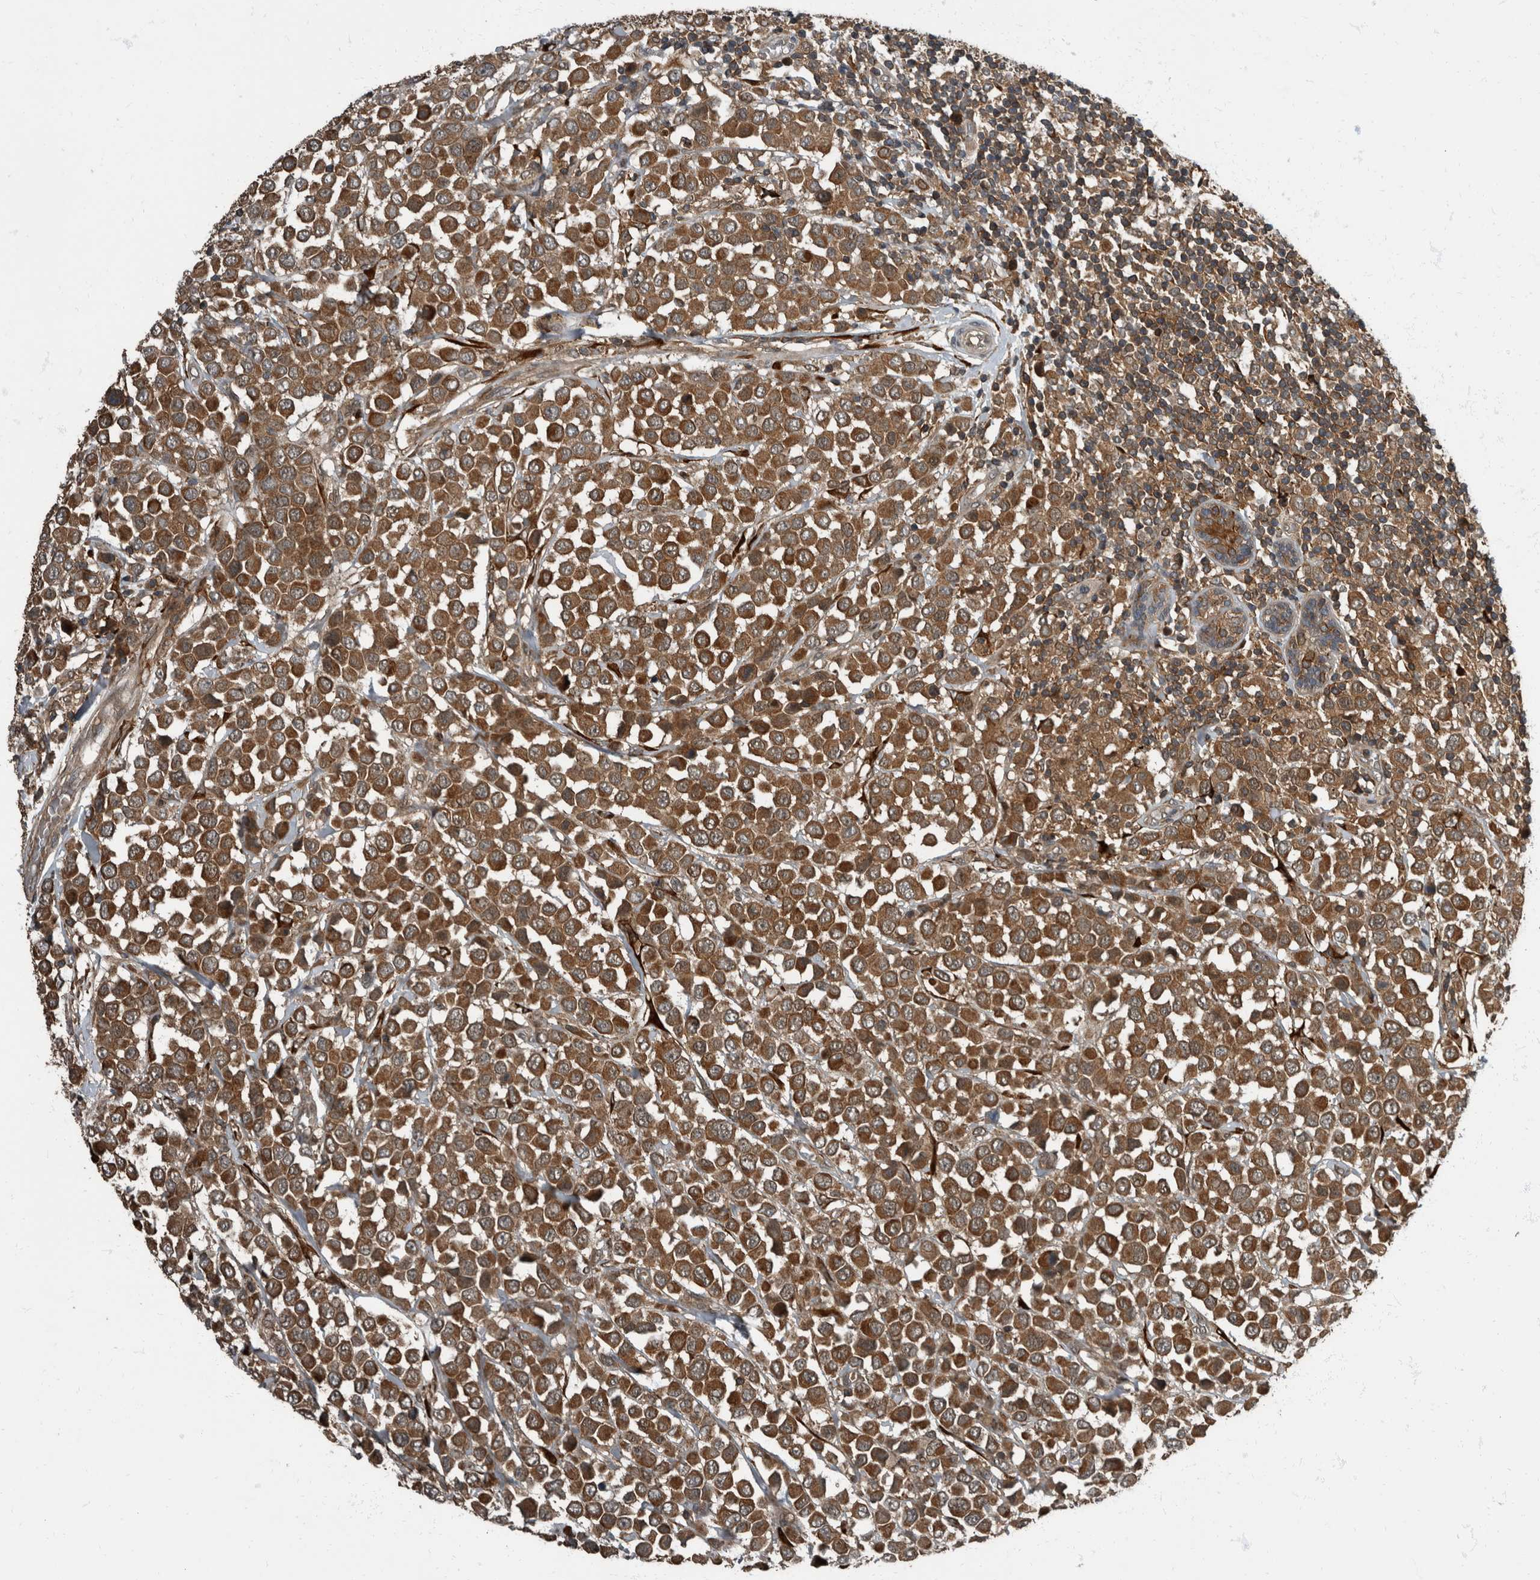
{"staining": {"intensity": "moderate", "quantity": ">75%", "location": "cytoplasmic/membranous"}, "tissue": "breast cancer", "cell_type": "Tumor cells", "image_type": "cancer", "snomed": [{"axis": "morphology", "description": "Duct carcinoma"}, {"axis": "topography", "description": "Breast"}], "caption": "This micrograph displays invasive ductal carcinoma (breast) stained with immunohistochemistry to label a protein in brown. The cytoplasmic/membranous of tumor cells show moderate positivity for the protein. Nuclei are counter-stained blue.", "gene": "RABGGTB", "patient": {"sex": "female", "age": 61}}